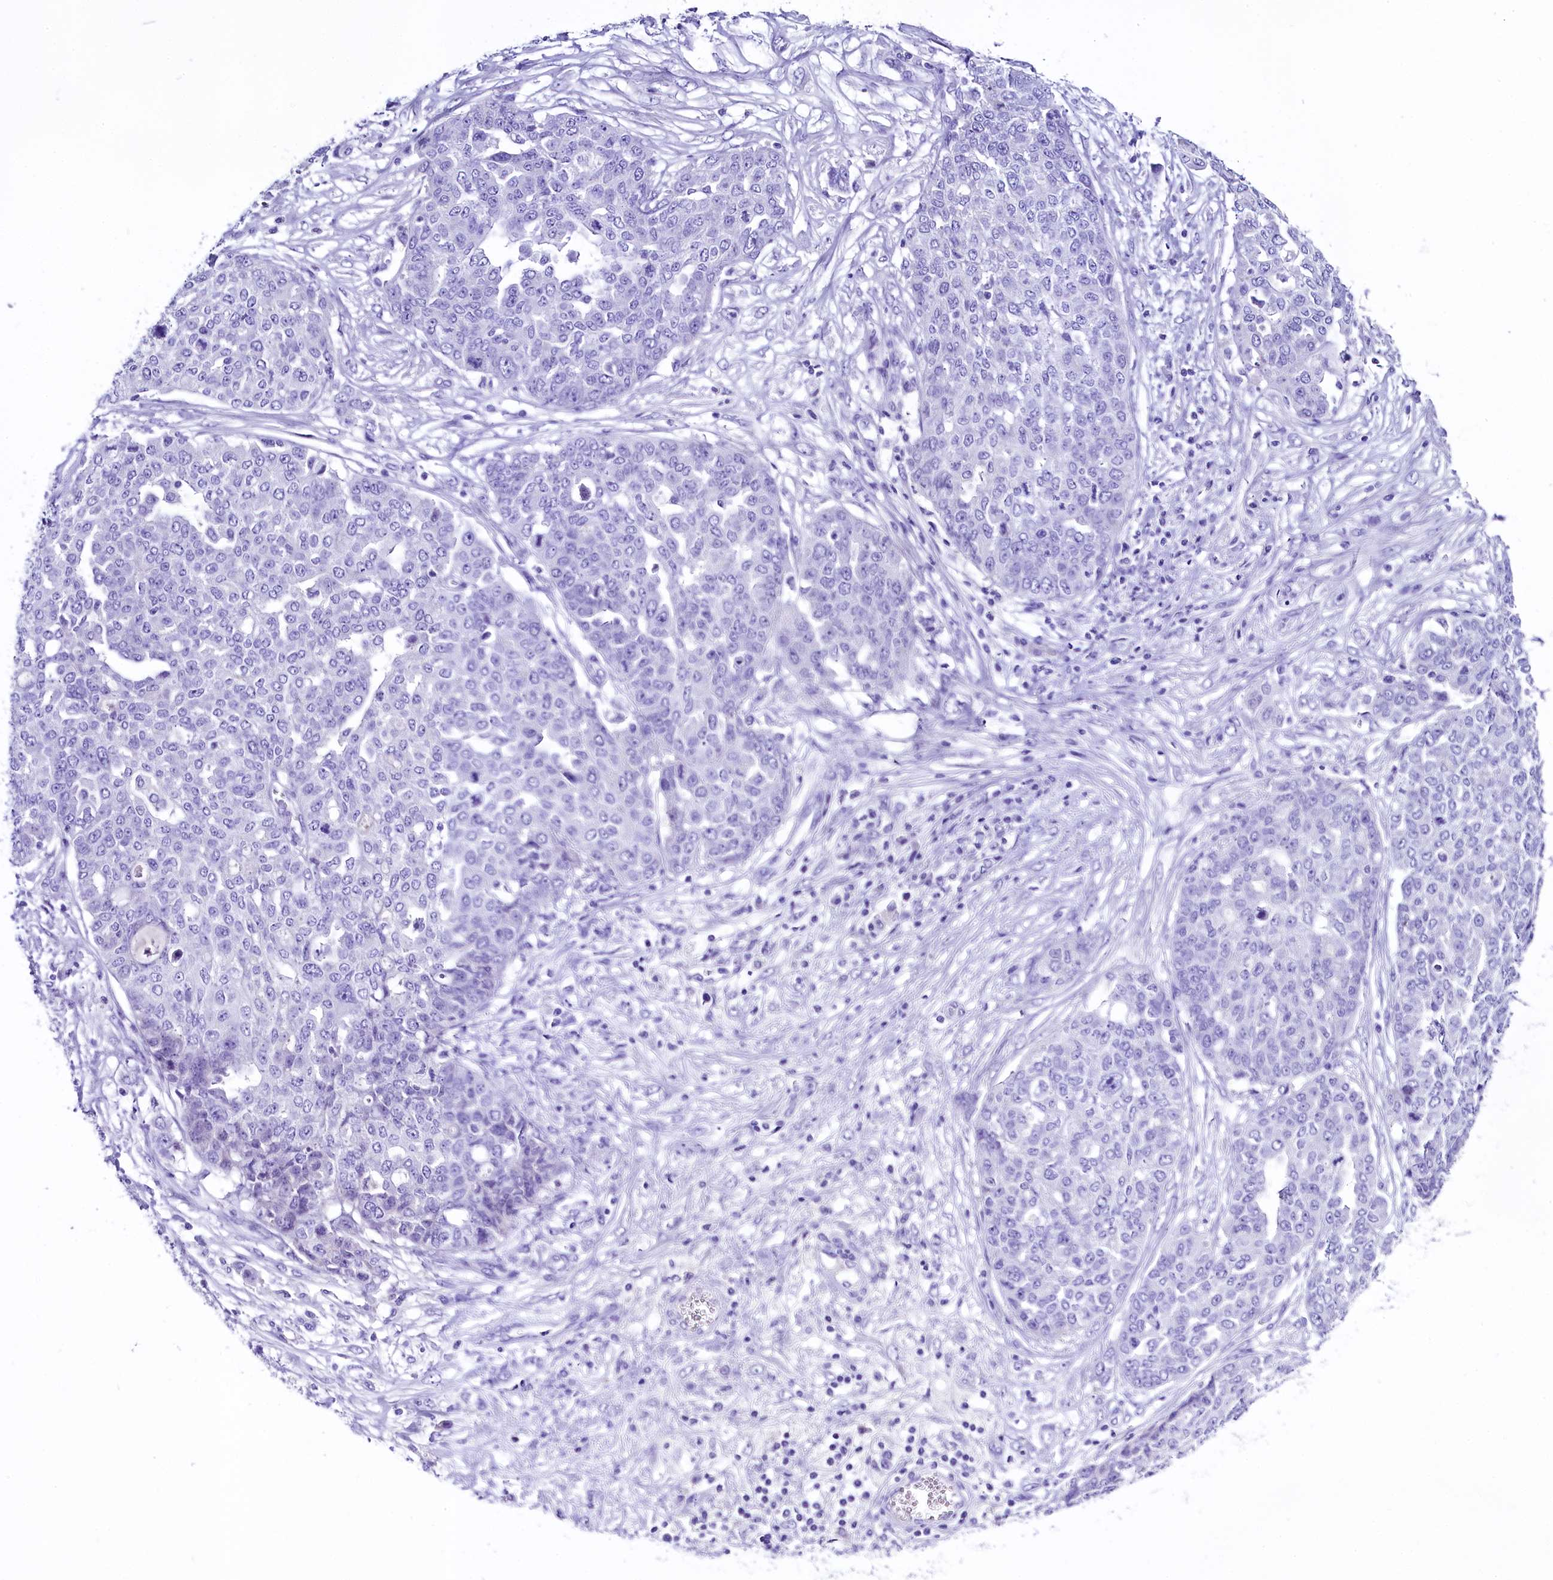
{"staining": {"intensity": "negative", "quantity": "none", "location": "none"}, "tissue": "ovarian cancer", "cell_type": "Tumor cells", "image_type": "cancer", "snomed": [{"axis": "morphology", "description": "Cystadenocarcinoma, serous, NOS"}, {"axis": "topography", "description": "Soft tissue"}, {"axis": "topography", "description": "Ovary"}], "caption": "Immunohistochemical staining of ovarian cancer shows no significant expression in tumor cells.", "gene": "SKIDA1", "patient": {"sex": "female", "age": 57}}